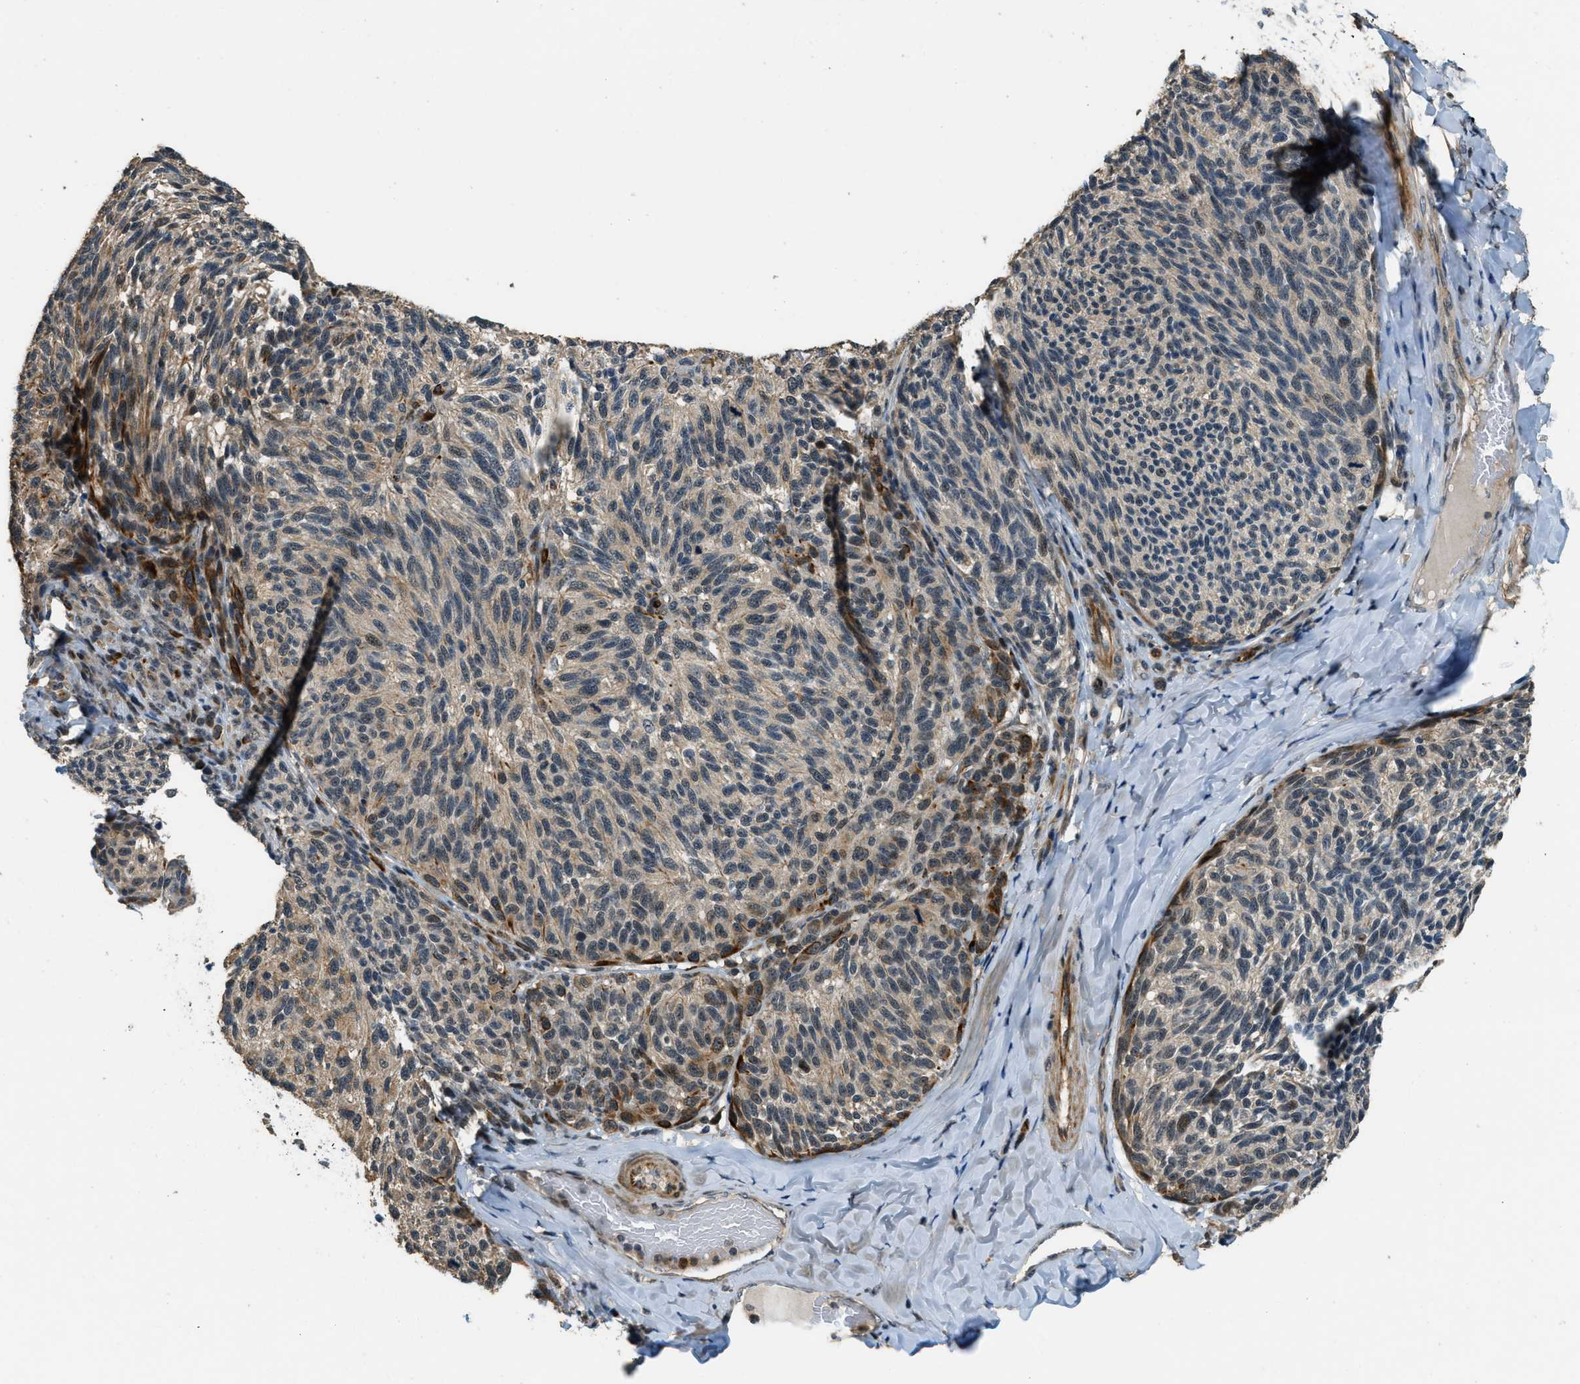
{"staining": {"intensity": "weak", "quantity": ">75%", "location": "cytoplasmic/membranous,nuclear"}, "tissue": "melanoma", "cell_type": "Tumor cells", "image_type": "cancer", "snomed": [{"axis": "morphology", "description": "Malignant melanoma, NOS"}, {"axis": "topography", "description": "Skin"}], "caption": "Approximately >75% of tumor cells in human malignant melanoma display weak cytoplasmic/membranous and nuclear protein staining as visualized by brown immunohistochemical staining.", "gene": "MED21", "patient": {"sex": "female", "age": 73}}